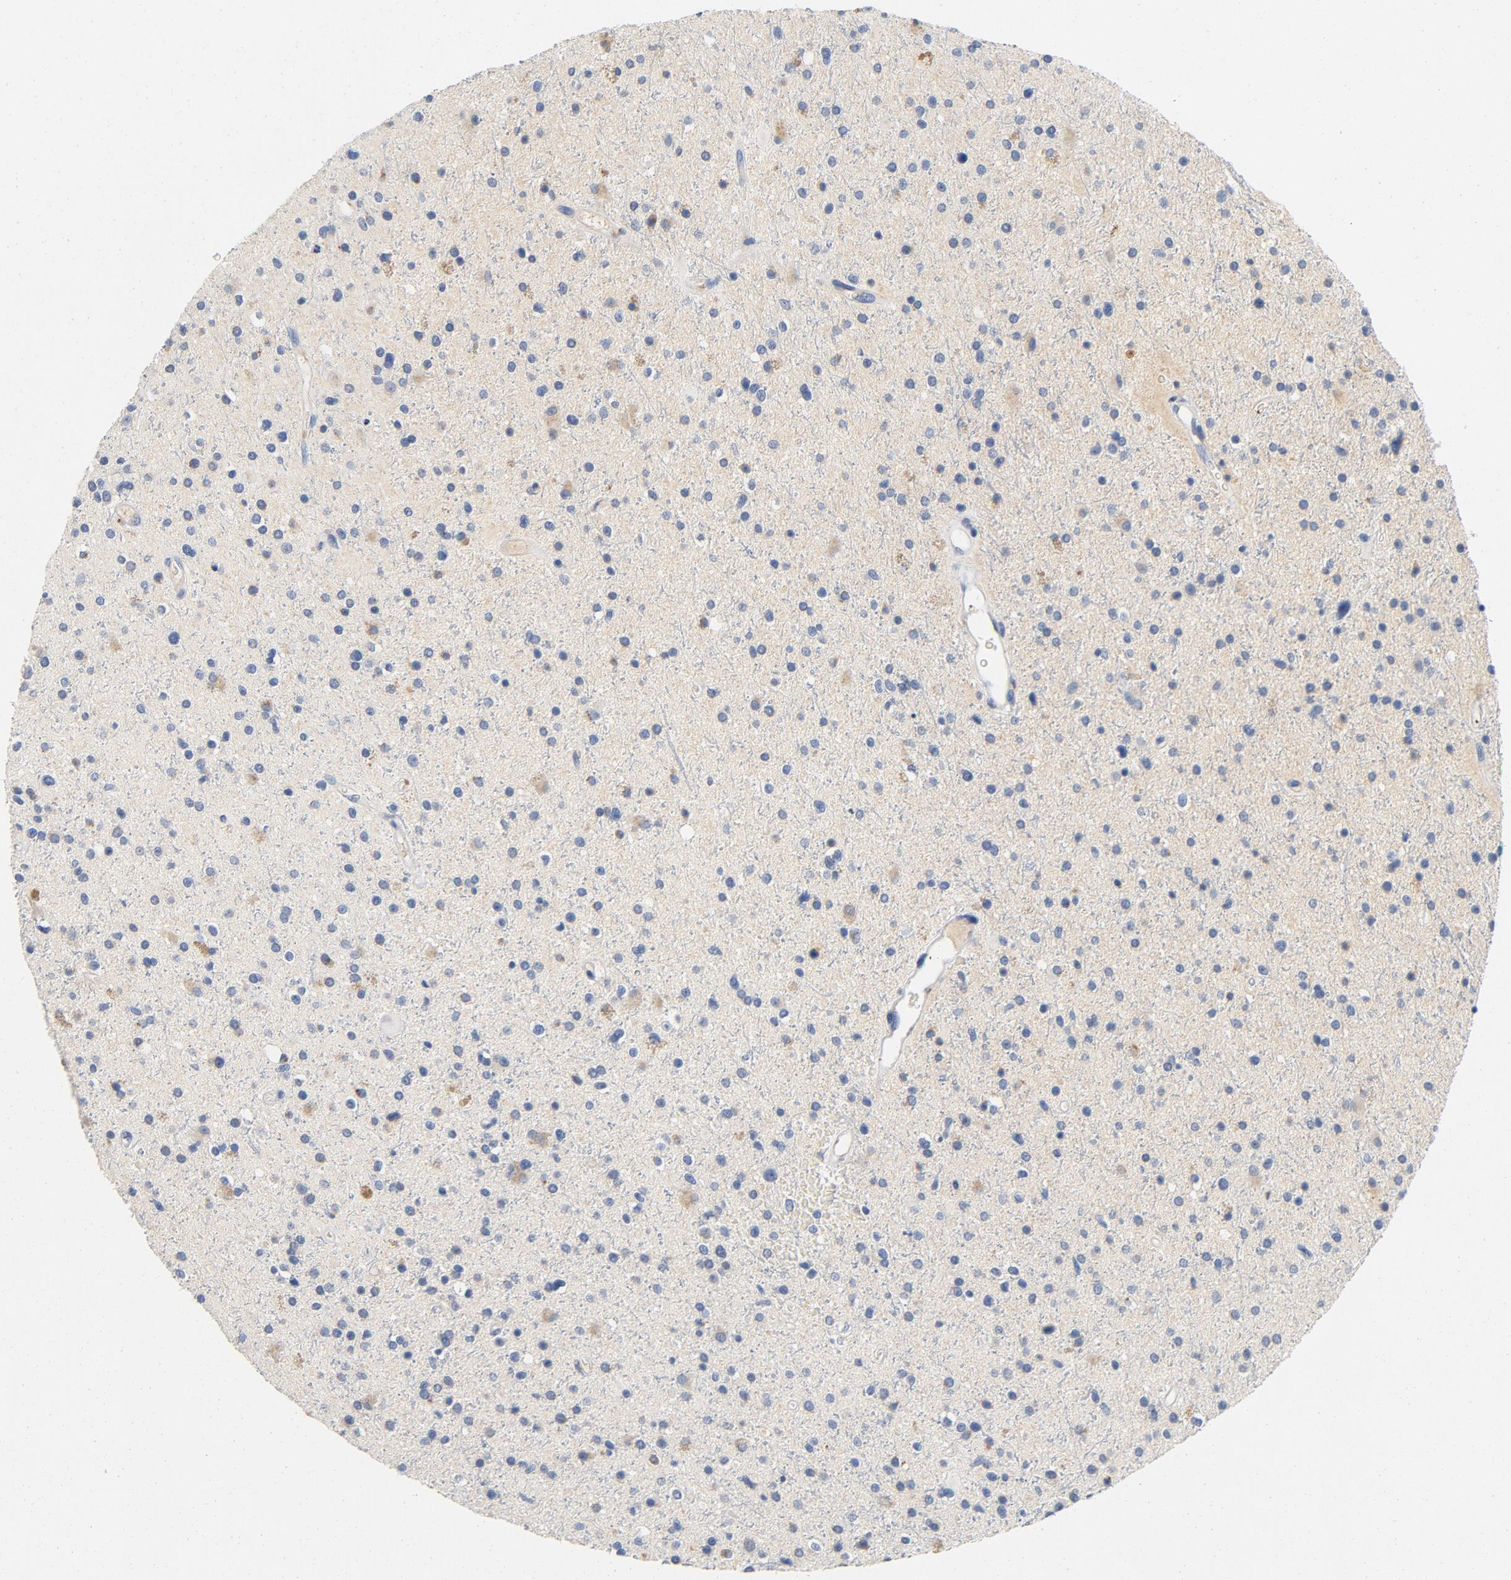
{"staining": {"intensity": "negative", "quantity": "none", "location": "none"}, "tissue": "glioma", "cell_type": "Tumor cells", "image_type": "cancer", "snomed": [{"axis": "morphology", "description": "Glioma, malignant, High grade"}, {"axis": "topography", "description": "Brain"}], "caption": "High power microscopy micrograph of an IHC histopathology image of malignant glioma (high-grade), revealing no significant staining in tumor cells.", "gene": "LMAN2", "patient": {"sex": "male", "age": 33}}